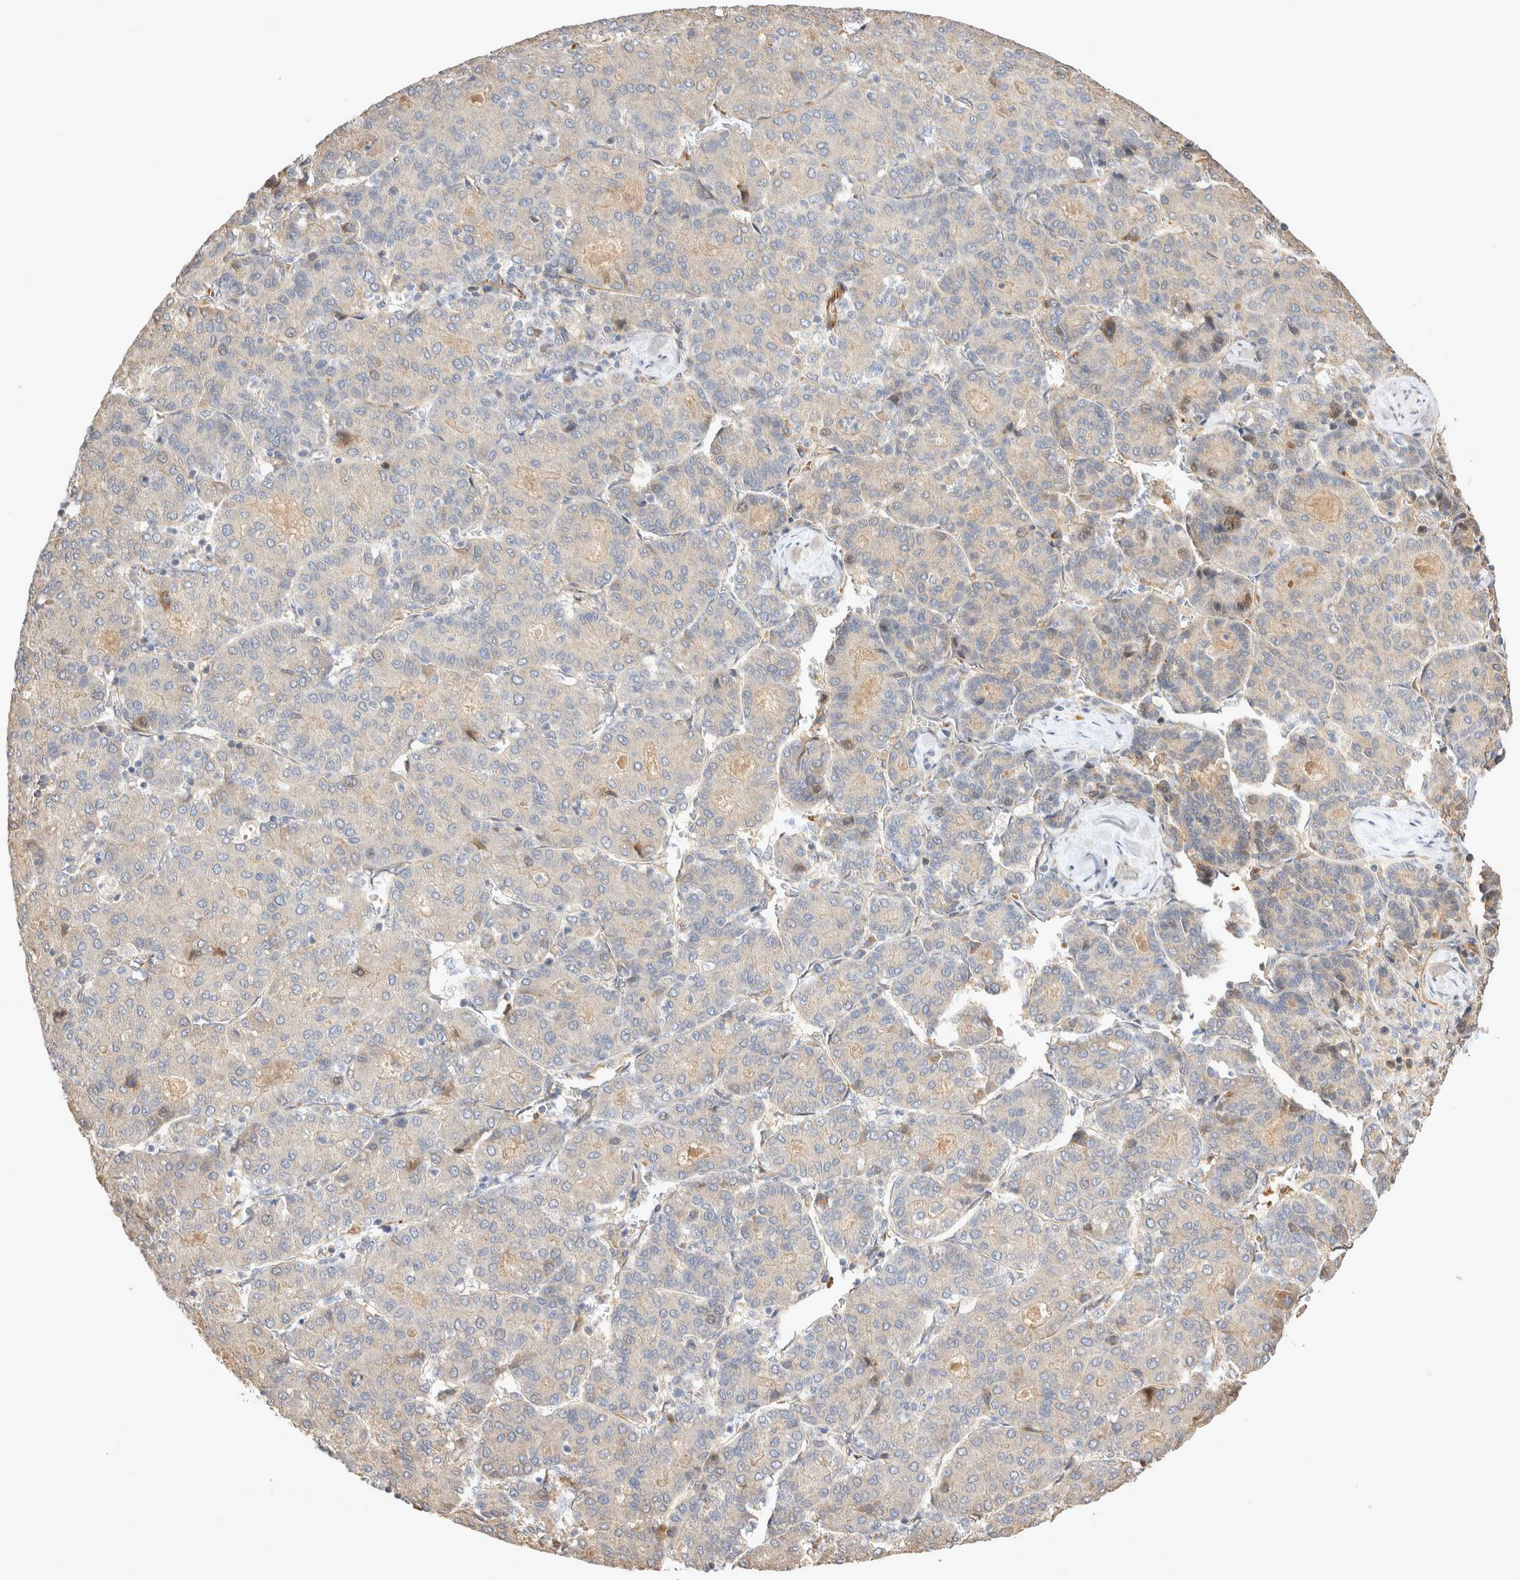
{"staining": {"intensity": "weak", "quantity": "<25%", "location": "cytoplasmic/membranous"}, "tissue": "liver cancer", "cell_type": "Tumor cells", "image_type": "cancer", "snomed": [{"axis": "morphology", "description": "Carcinoma, Hepatocellular, NOS"}, {"axis": "topography", "description": "Liver"}], "caption": "This is a image of IHC staining of liver cancer, which shows no staining in tumor cells. (Immunohistochemistry, brightfield microscopy, high magnification).", "gene": "NMU", "patient": {"sex": "male", "age": 65}}